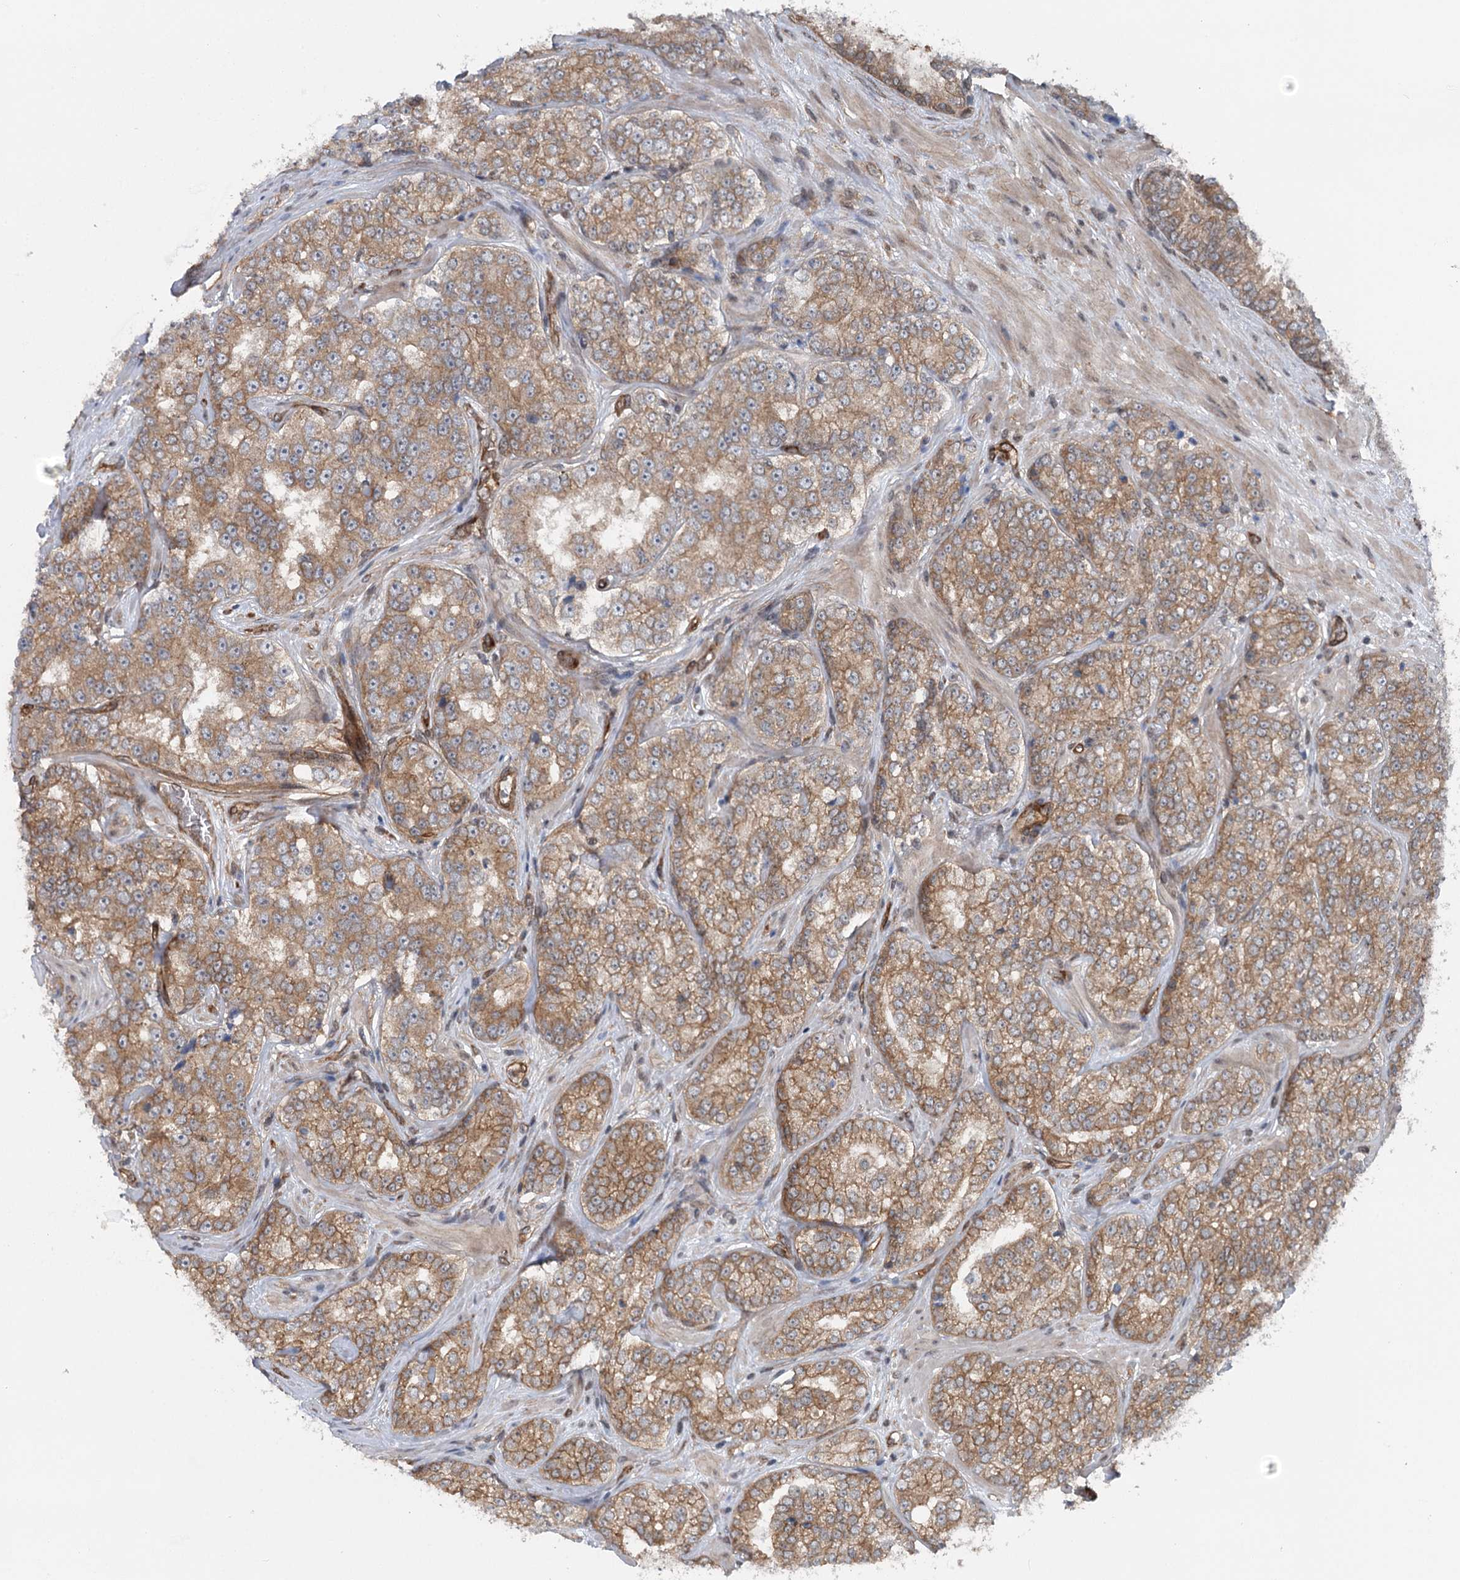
{"staining": {"intensity": "moderate", "quantity": ">75%", "location": "cytoplasmic/membranous"}, "tissue": "prostate cancer", "cell_type": "Tumor cells", "image_type": "cancer", "snomed": [{"axis": "morphology", "description": "Normal tissue, NOS"}, {"axis": "morphology", "description": "Adenocarcinoma, High grade"}, {"axis": "topography", "description": "Prostate"}], "caption": "Immunohistochemistry (IHC) (DAB (3,3'-diaminobenzidine)) staining of high-grade adenocarcinoma (prostate) shows moderate cytoplasmic/membranous protein staining in about >75% of tumor cells.", "gene": "IQSEC1", "patient": {"sex": "male", "age": 83}}